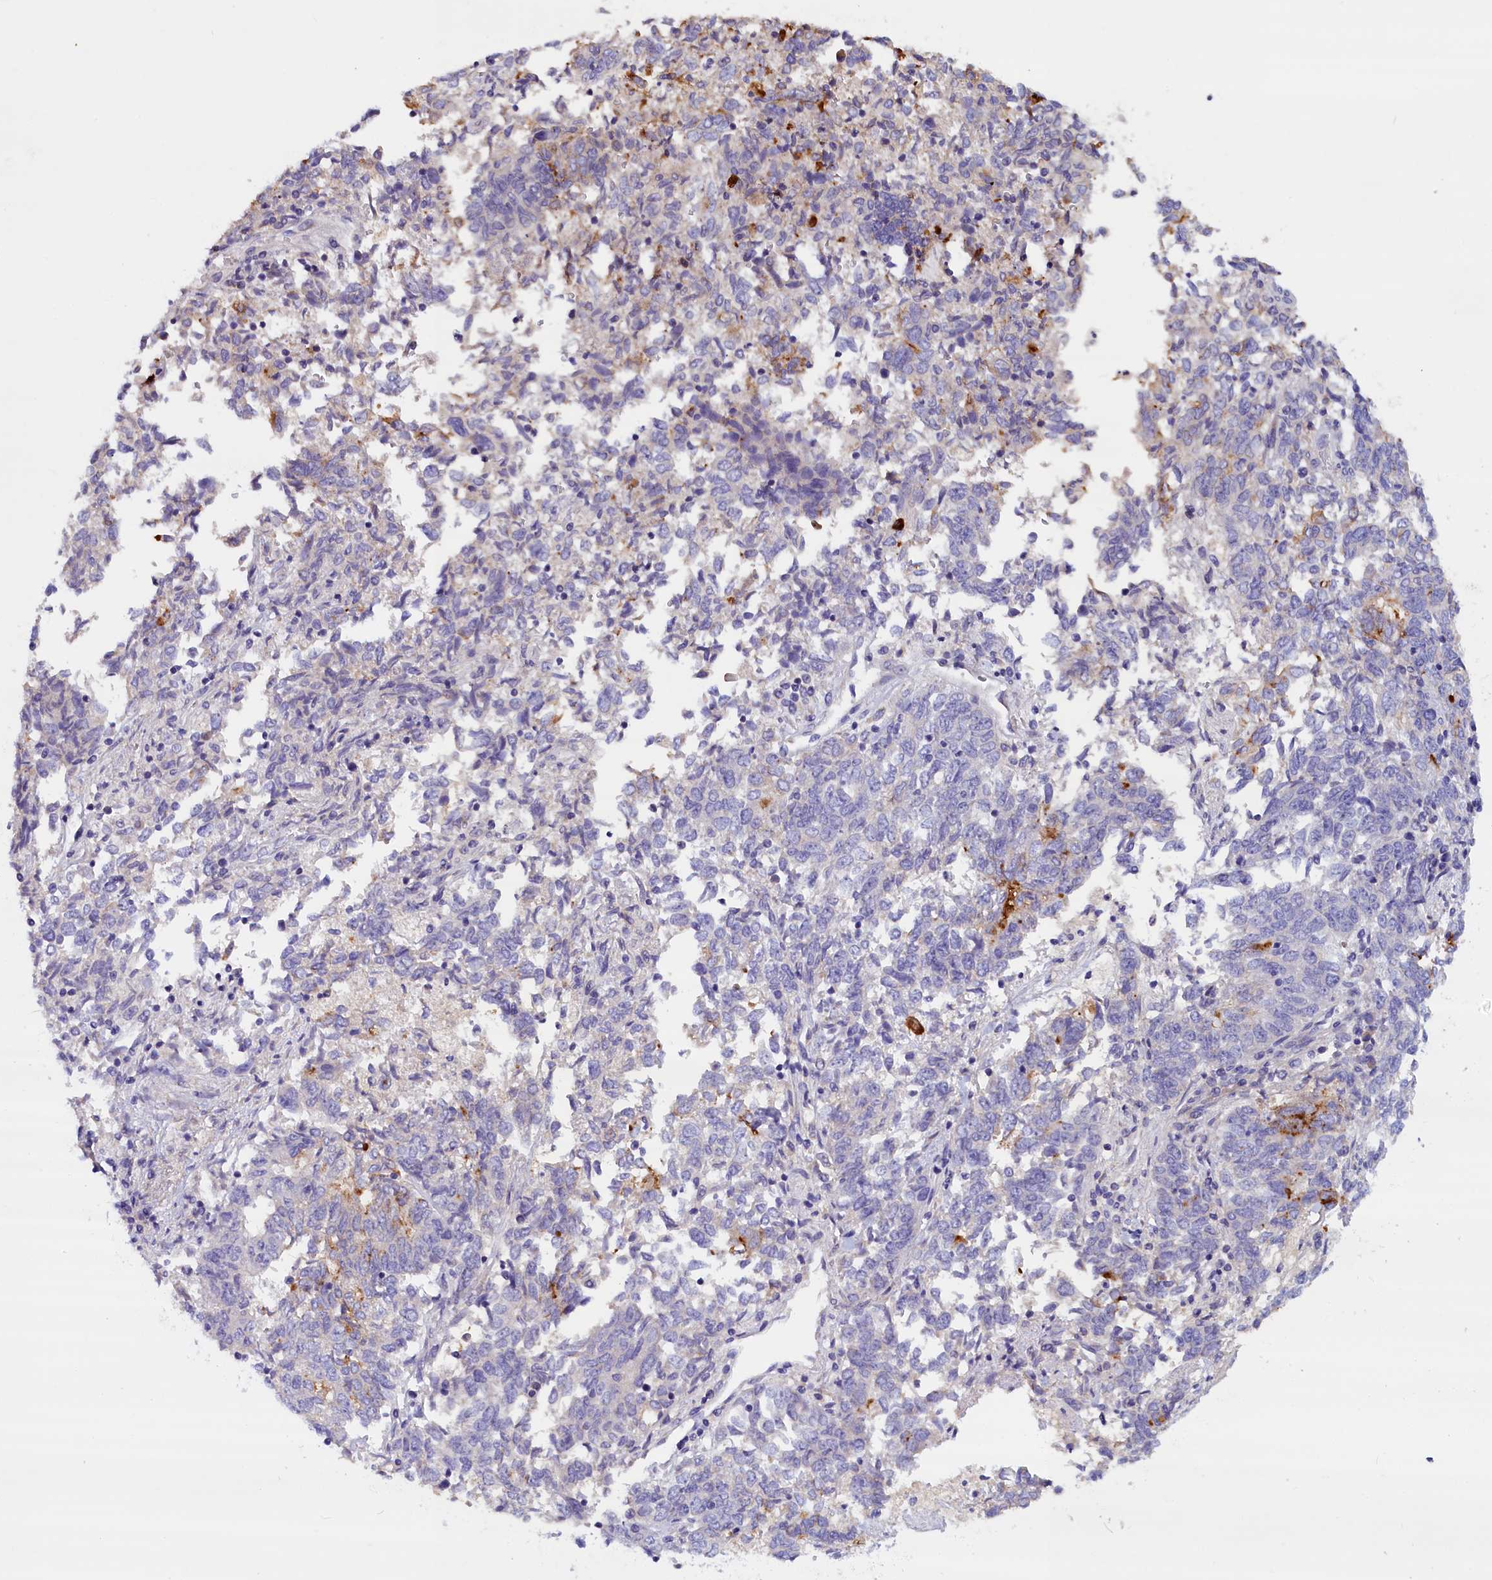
{"staining": {"intensity": "negative", "quantity": "none", "location": "none"}, "tissue": "endometrial cancer", "cell_type": "Tumor cells", "image_type": "cancer", "snomed": [{"axis": "morphology", "description": "Adenocarcinoma, NOS"}, {"axis": "topography", "description": "Endometrium"}], "caption": "DAB immunohistochemical staining of endometrial cancer reveals no significant staining in tumor cells.", "gene": "RTTN", "patient": {"sex": "female", "age": 80}}